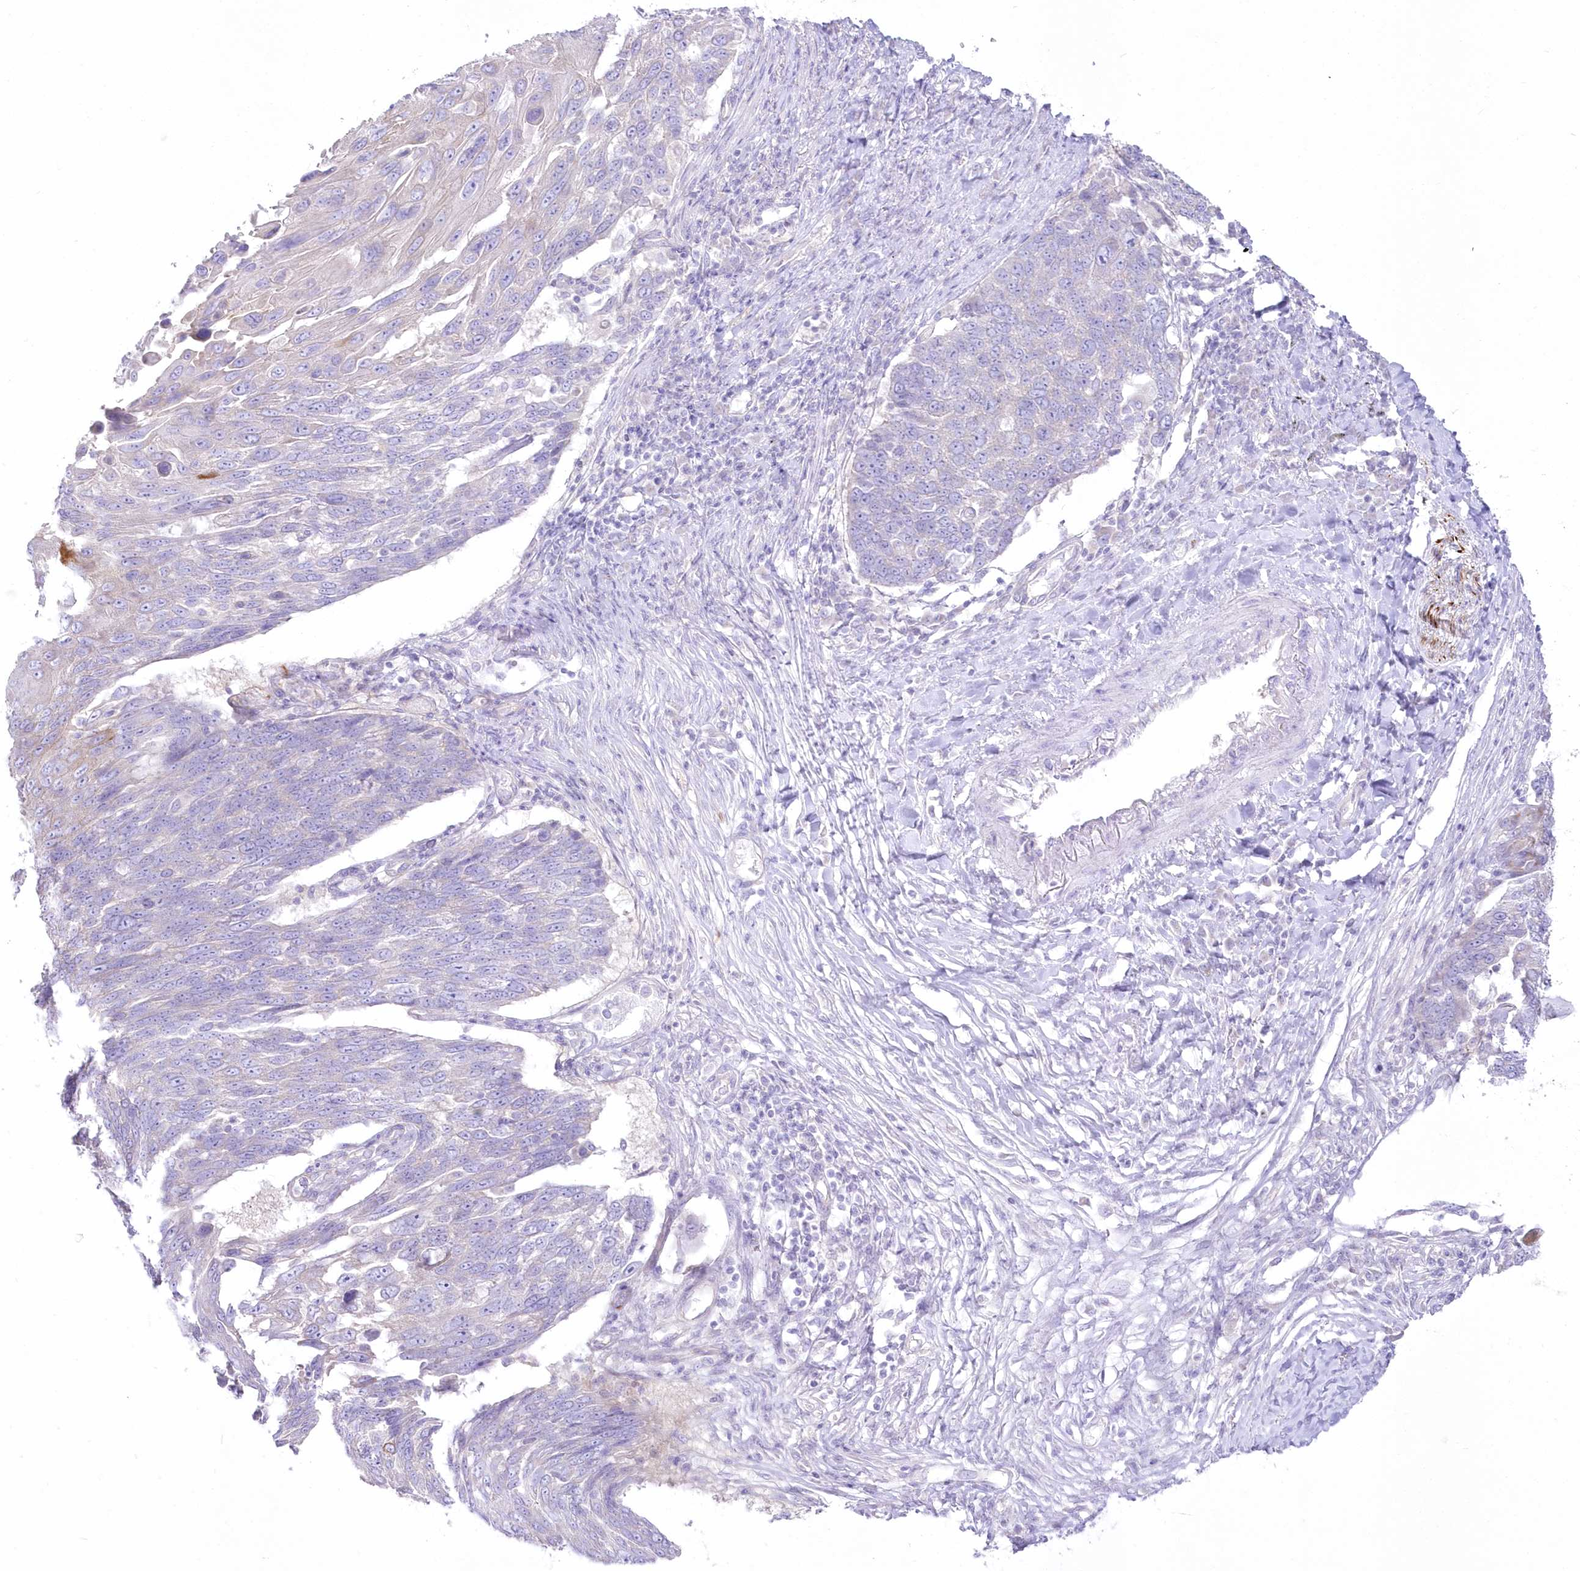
{"staining": {"intensity": "negative", "quantity": "none", "location": "none"}, "tissue": "lung cancer", "cell_type": "Tumor cells", "image_type": "cancer", "snomed": [{"axis": "morphology", "description": "Squamous cell carcinoma, NOS"}, {"axis": "topography", "description": "Lung"}], "caption": "Human lung cancer stained for a protein using immunohistochemistry exhibits no staining in tumor cells.", "gene": "ZNF843", "patient": {"sex": "male", "age": 66}}